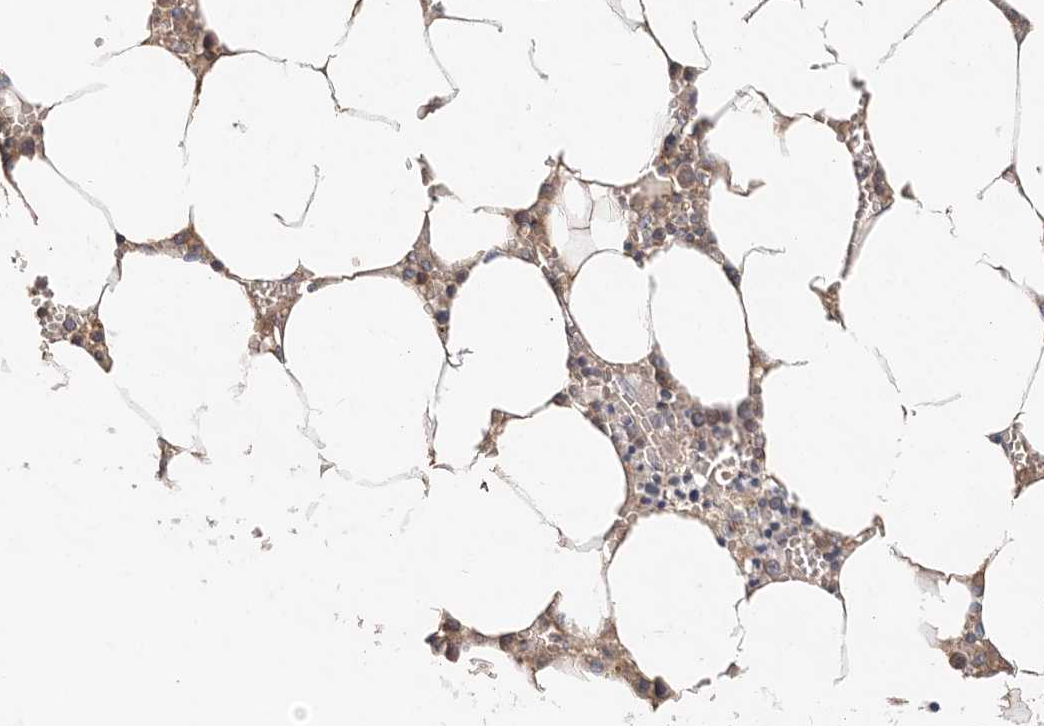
{"staining": {"intensity": "negative", "quantity": "none", "location": "none"}, "tissue": "bone marrow", "cell_type": "Hematopoietic cells", "image_type": "normal", "snomed": [{"axis": "morphology", "description": "Normal tissue, NOS"}, {"axis": "topography", "description": "Bone marrow"}], "caption": "This is an IHC micrograph of benign human bone marrow. There is no expression in hematopoietic cells.", "gene": "SYCP3", "patient": {"sex": "male", "age": 70}}